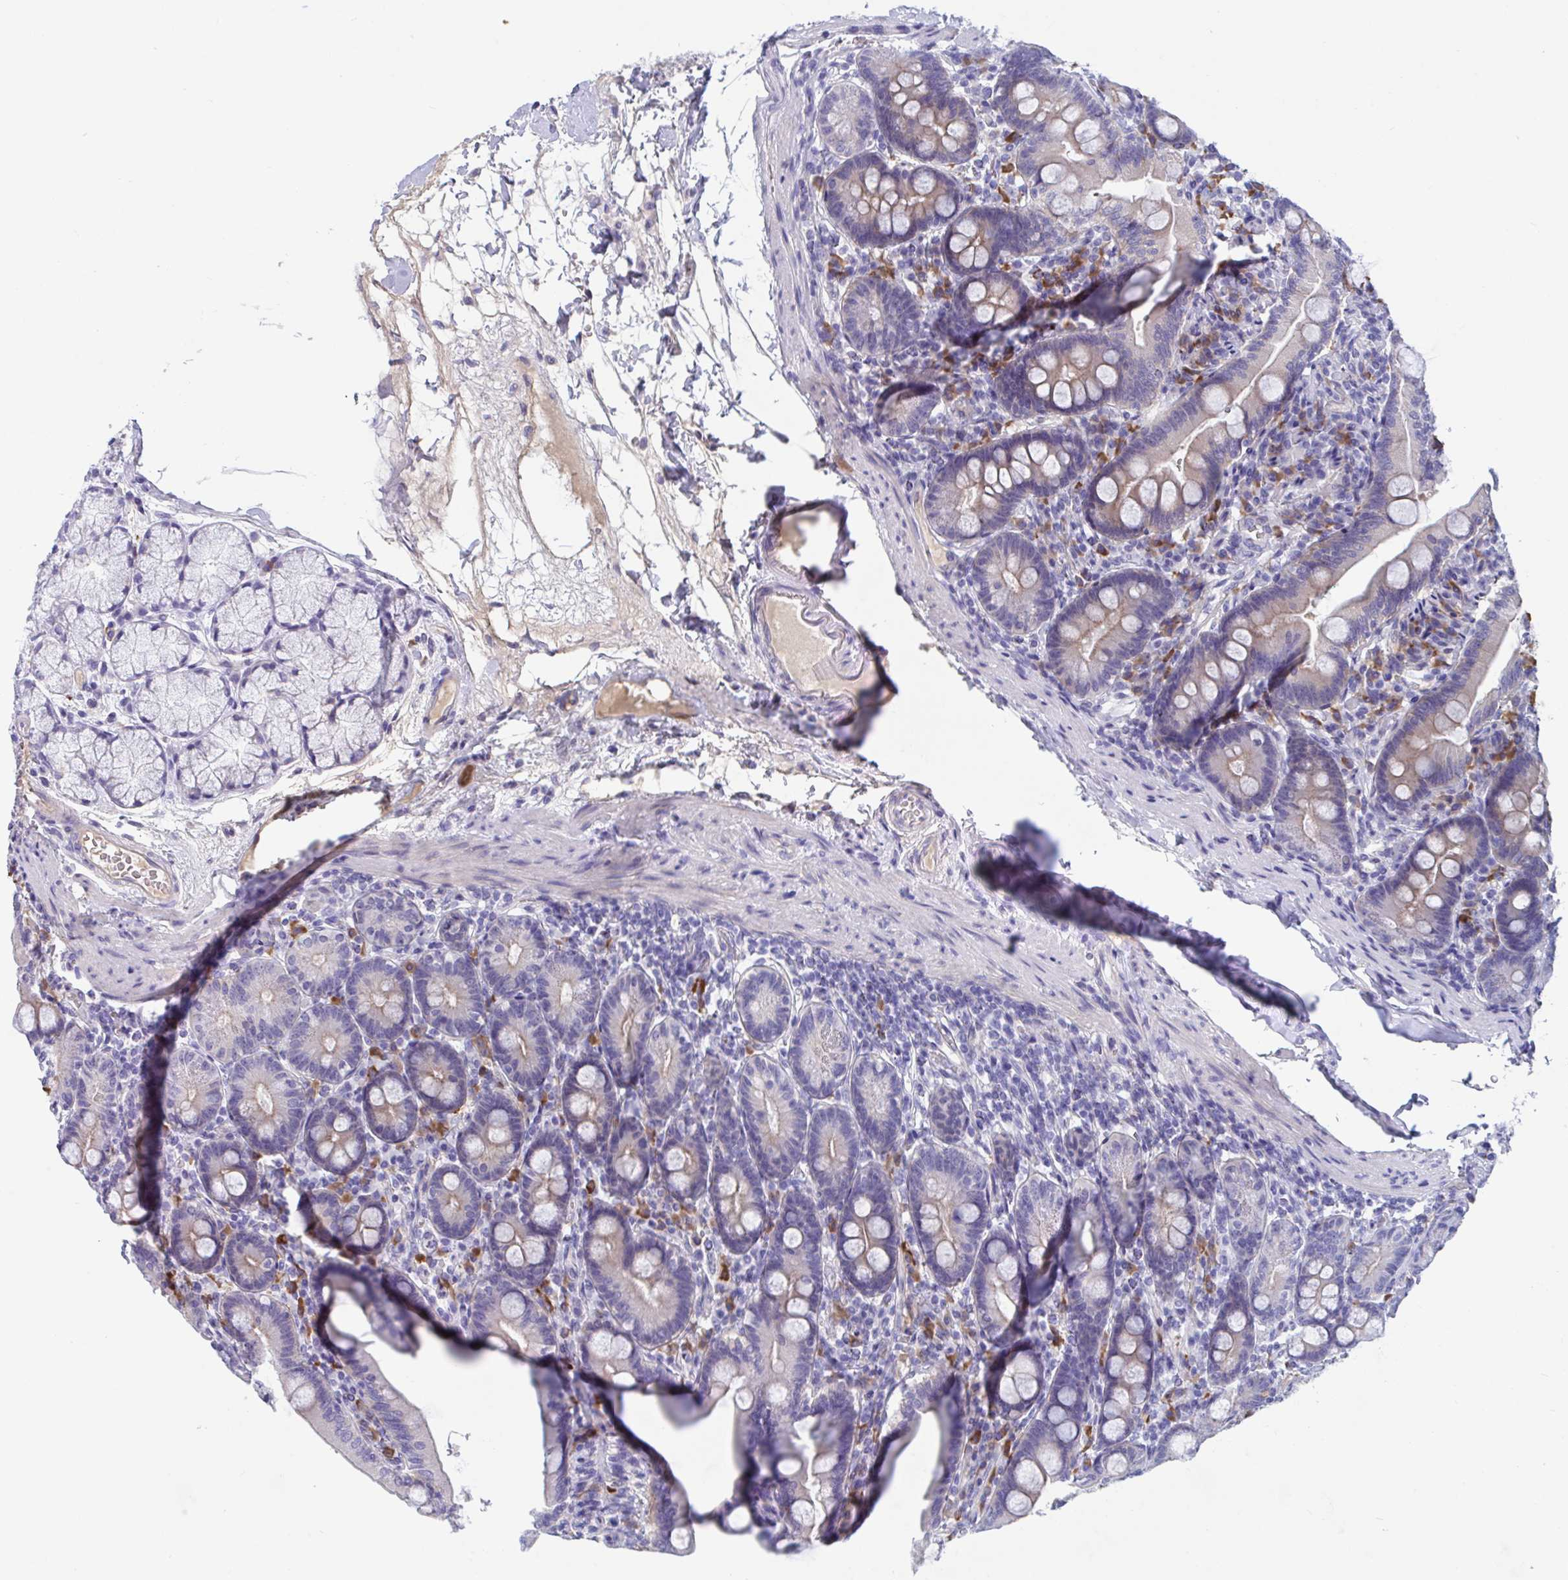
{"staining": {"intensity": "negative", "quantity": "none", "location": "none"}, "tissue": "duodenum", "cell_type": "Glandular cells", "image_type": "normal", "snomed": [{"axis": "morphology", "description": "Normal tissue, NOS"}, {"axis": "topography", "description": "Duodenum"}], "caption": "Immunohistochemical staining of normal human duodenum shows no significant staining in glandular cells. (DAB IHC with hematoxylin counter stain).", "gene": "MS4A14", "patient": {"sex": "female", "age": 67}}